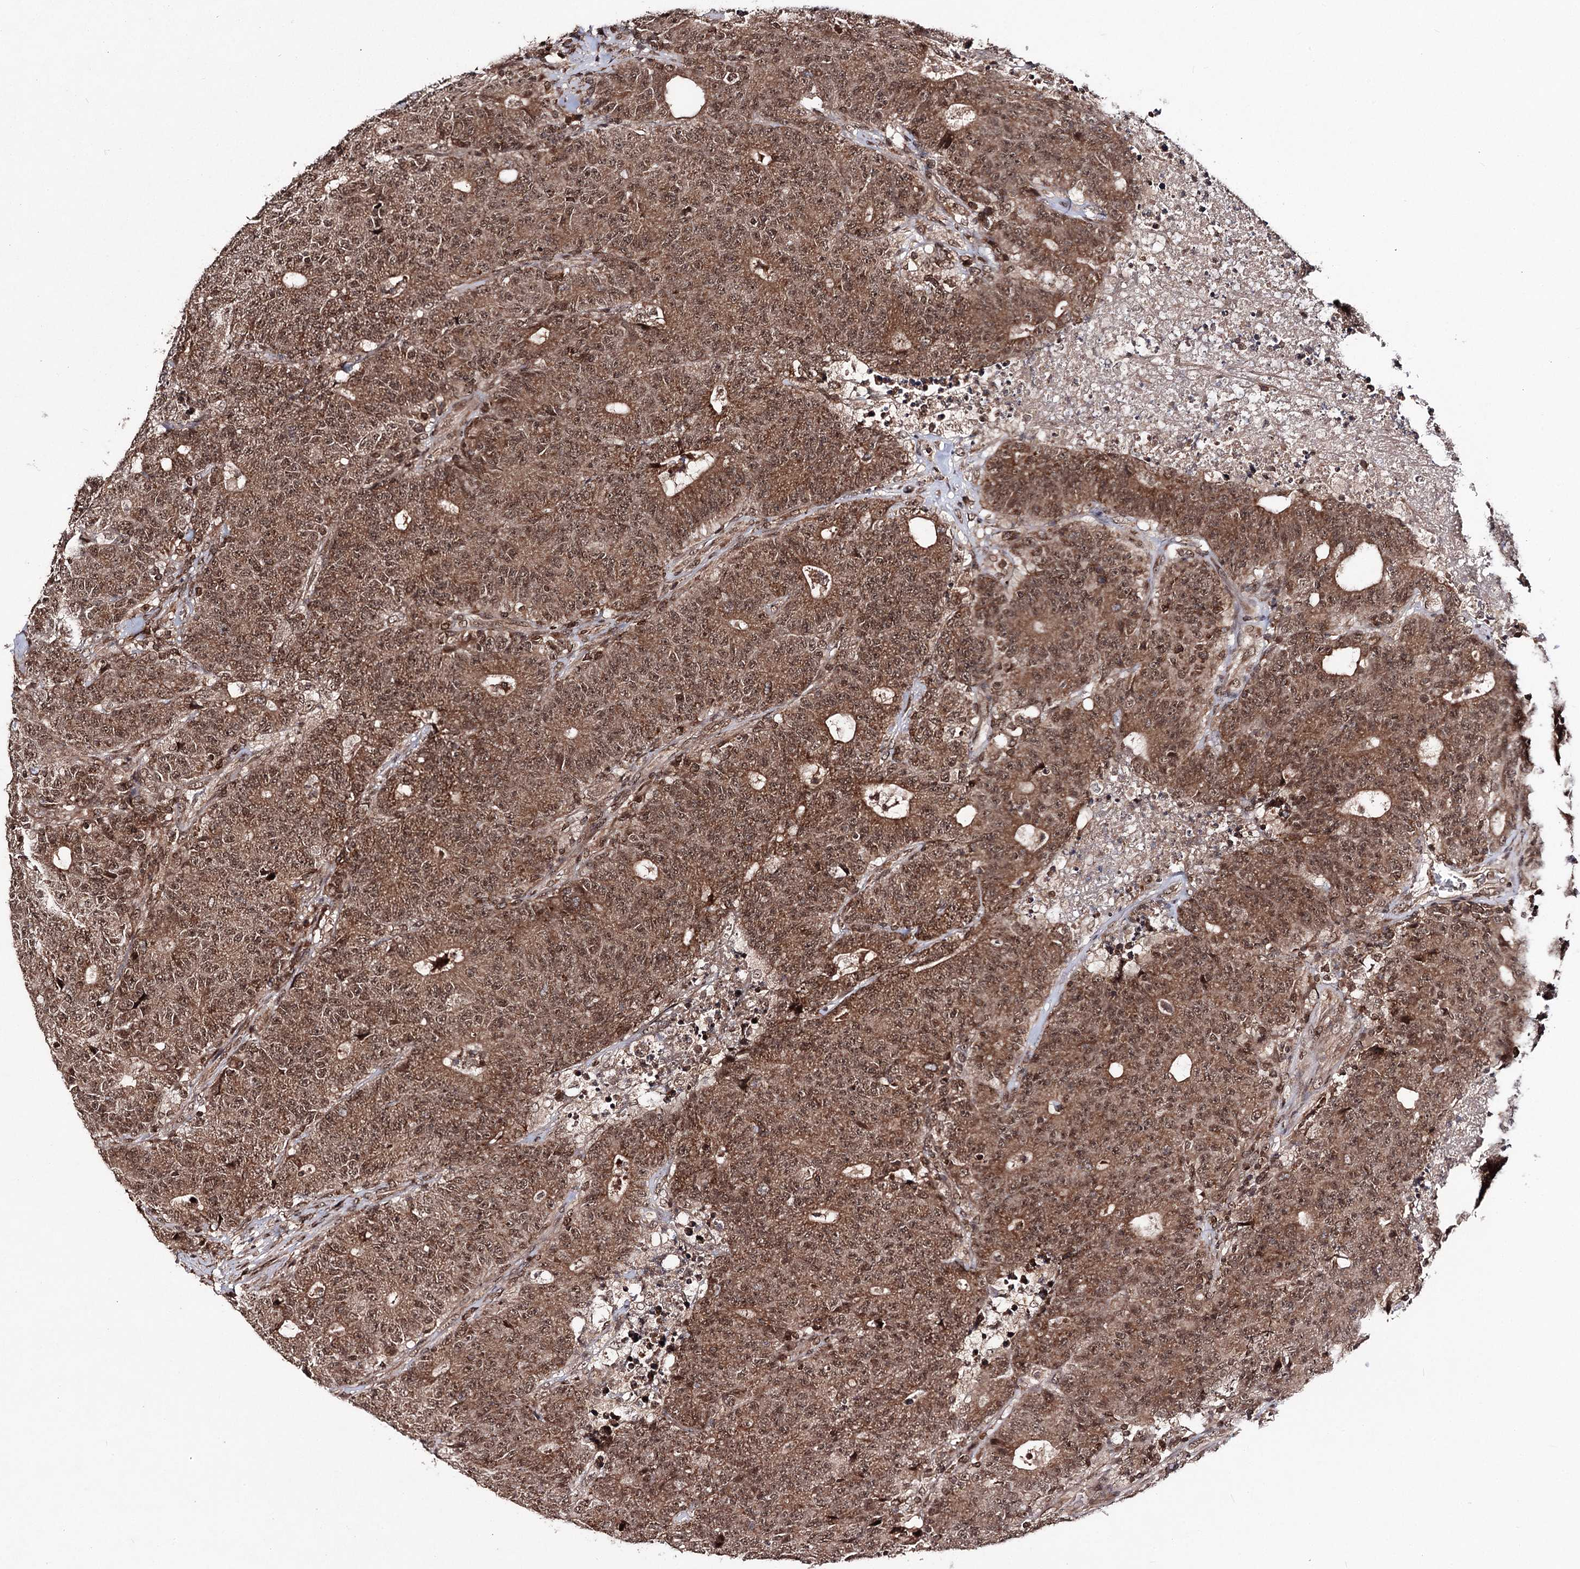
{"staining": {"intensity": "strong", "quantity": ">75%", "location": "cytoplasmic/membranous,nuclear"}, "tissue": "colorectal cancer", "cell_type": "Tumor cells", "image_type": "cancer", "snomed": [{"axis": "morphology", "description": "Adenocarcinoma, NOS"}, {"axis": "topography", "description": "Colon"}], "caption": "There is high levels of strong cytoplasmic/membranous and nuclear staining in tumor cells of colorectal adenocarcinoma, as demonstrated by immunohistochemical staining (brown color).", "gene": "FAM53B", "patient": {"sex": "female", "age": 75}}